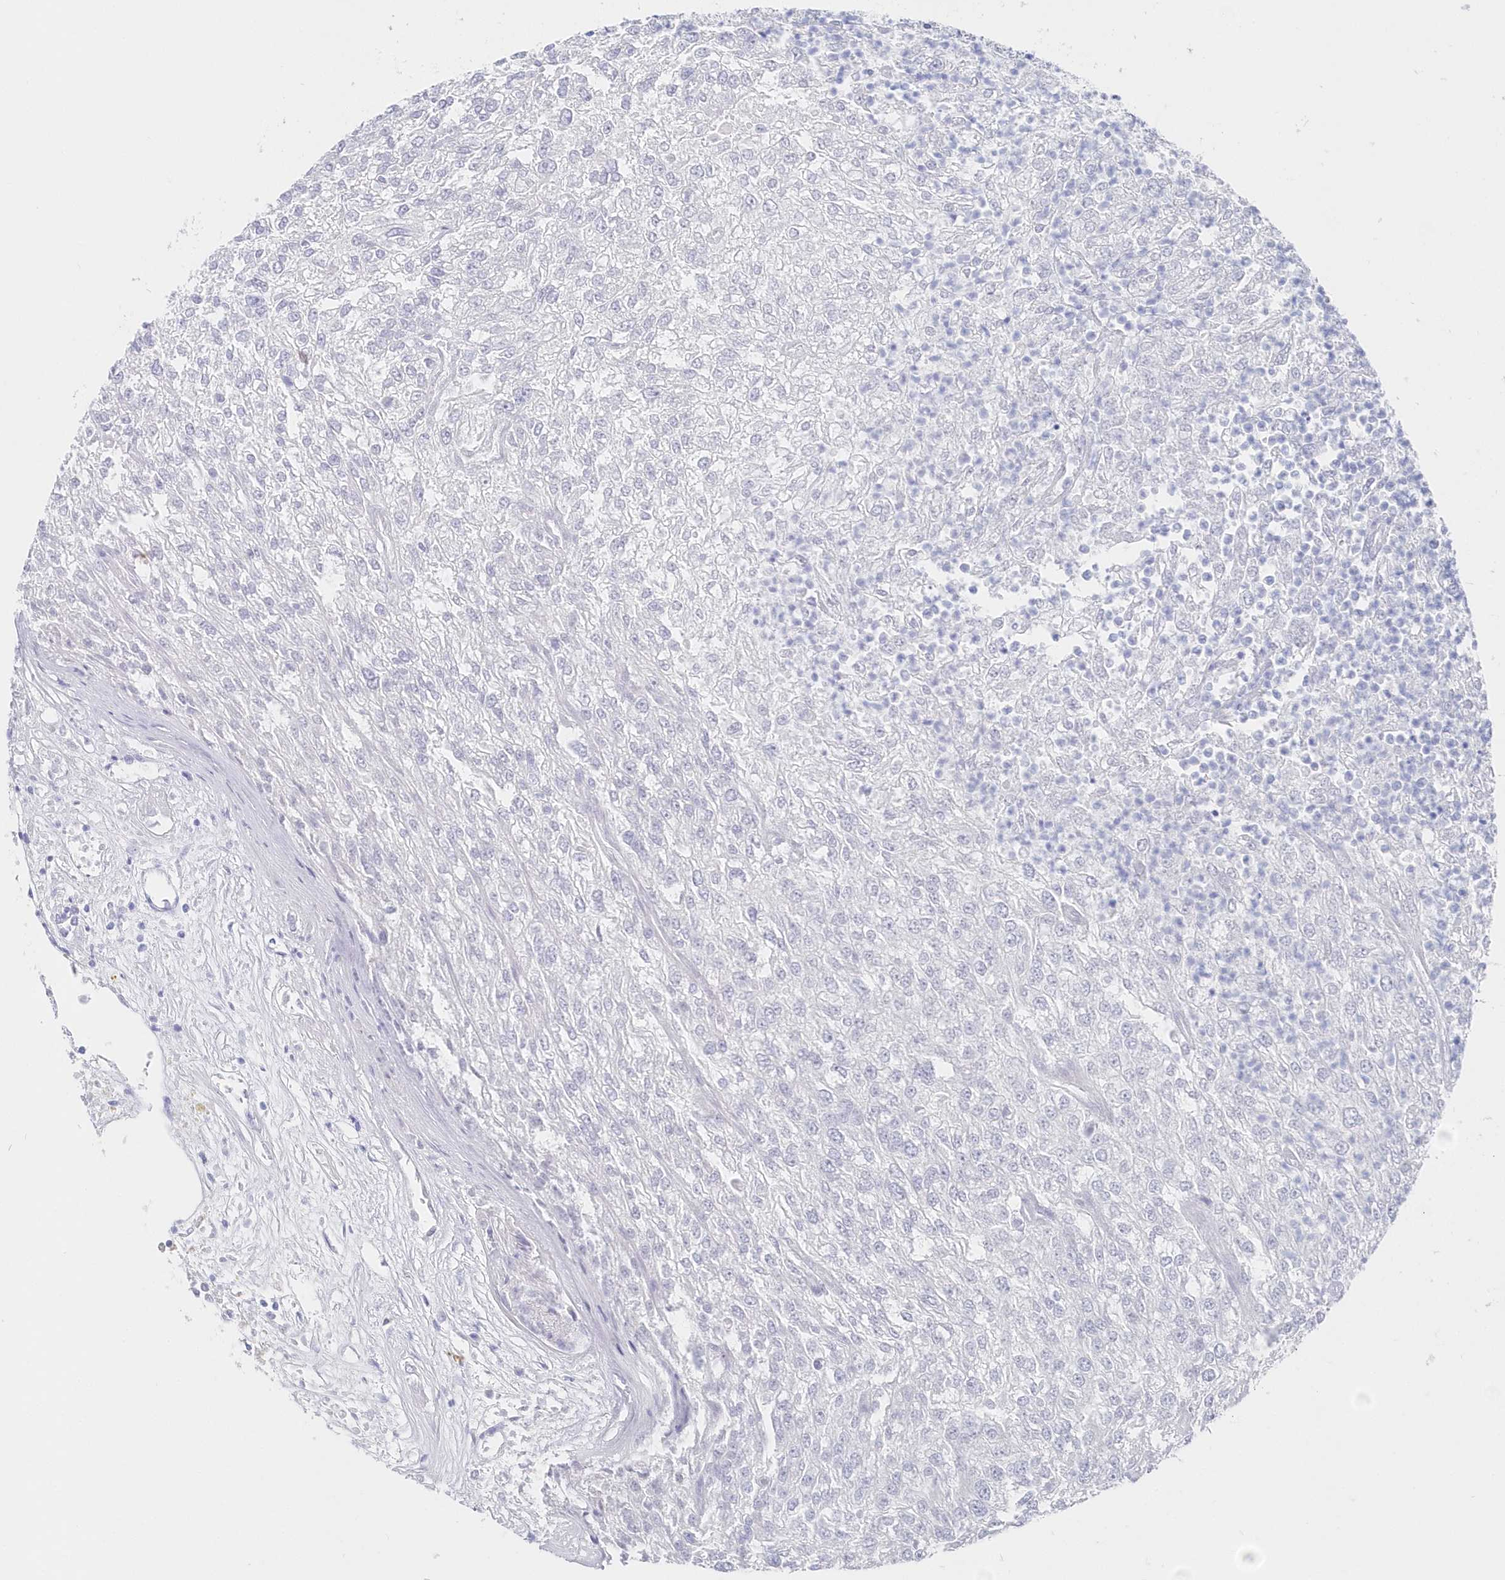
{"staining": {"intensity": "negative", "quantity": "none", "location": "none"}, "tissue": "renal cancer", "cell_type": "Tumor cells", "image_type": "cancer", "snomed": [{"axis": "morphology", "description": "Adenocarcinoma, NOS"}, {"axis": "topography", "description": "Kidney"}], "caption": "DAB immunohistochemical staining of renal cancer (adenocarcinoma) displays no significant positivity in tumor cells.", "gene": "CSNK1G2", "patient": {"sex": "female", "age": 54}}